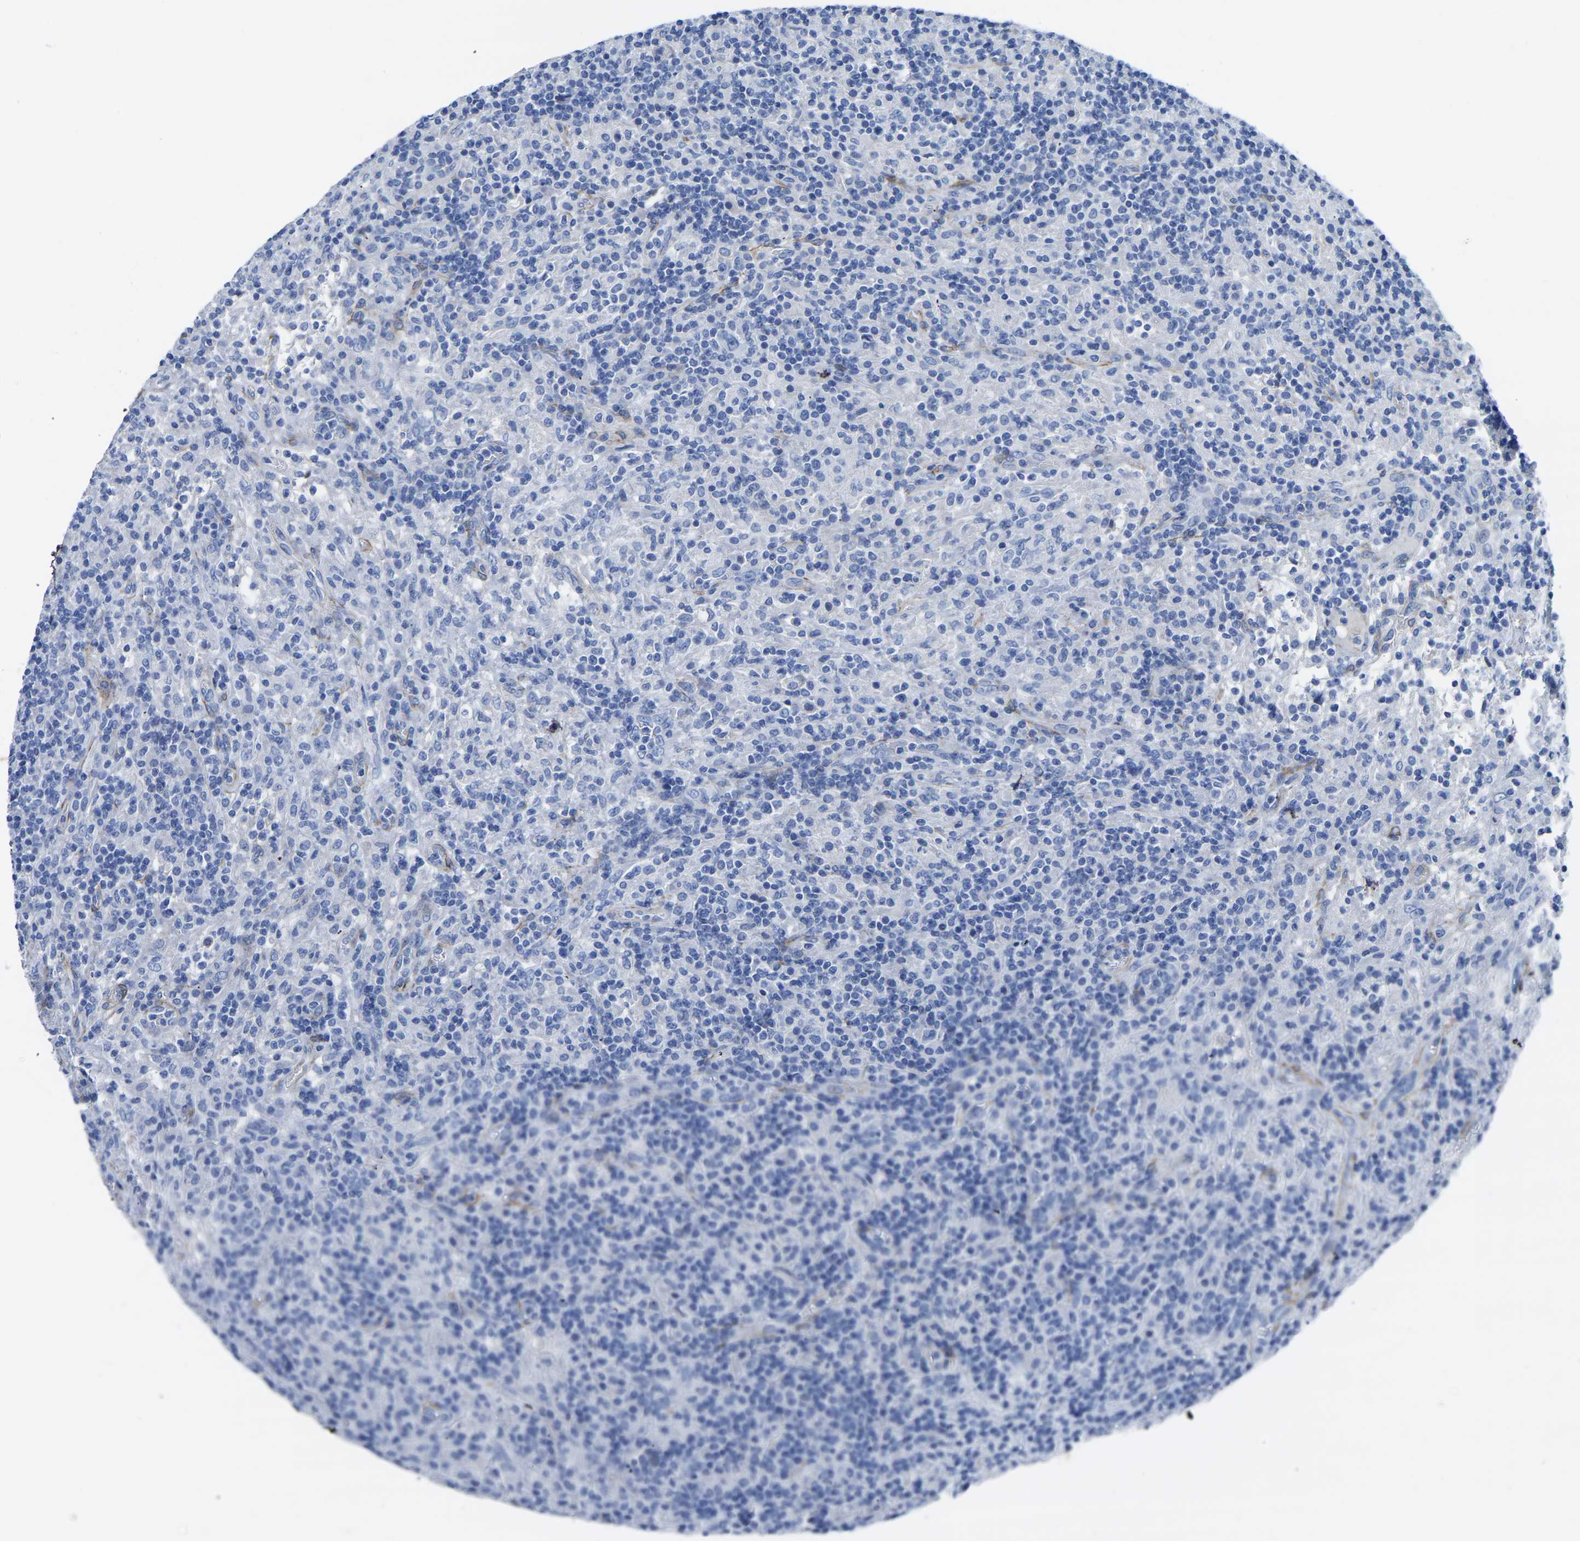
{"staining": {"intensity": "negative", "quantity": "none", "location": "none"}, "tissue": "lymphoma", "cell_type": "Tumor cells", "image_type": "cancer", "snomed": [{"axis": "morphology", "description": "Hodgkin's disease, NOS"}, {"axis": "topography", "description": "Lymph node"}], "caption": "High power microscopy micrograph of an immunohistochemistry histopathology image of Hodgkin's disease, revealing no significant expression in tumor cells.", "gene": "SLC45A3", "patient": {"sex": "male", "age": 70}}